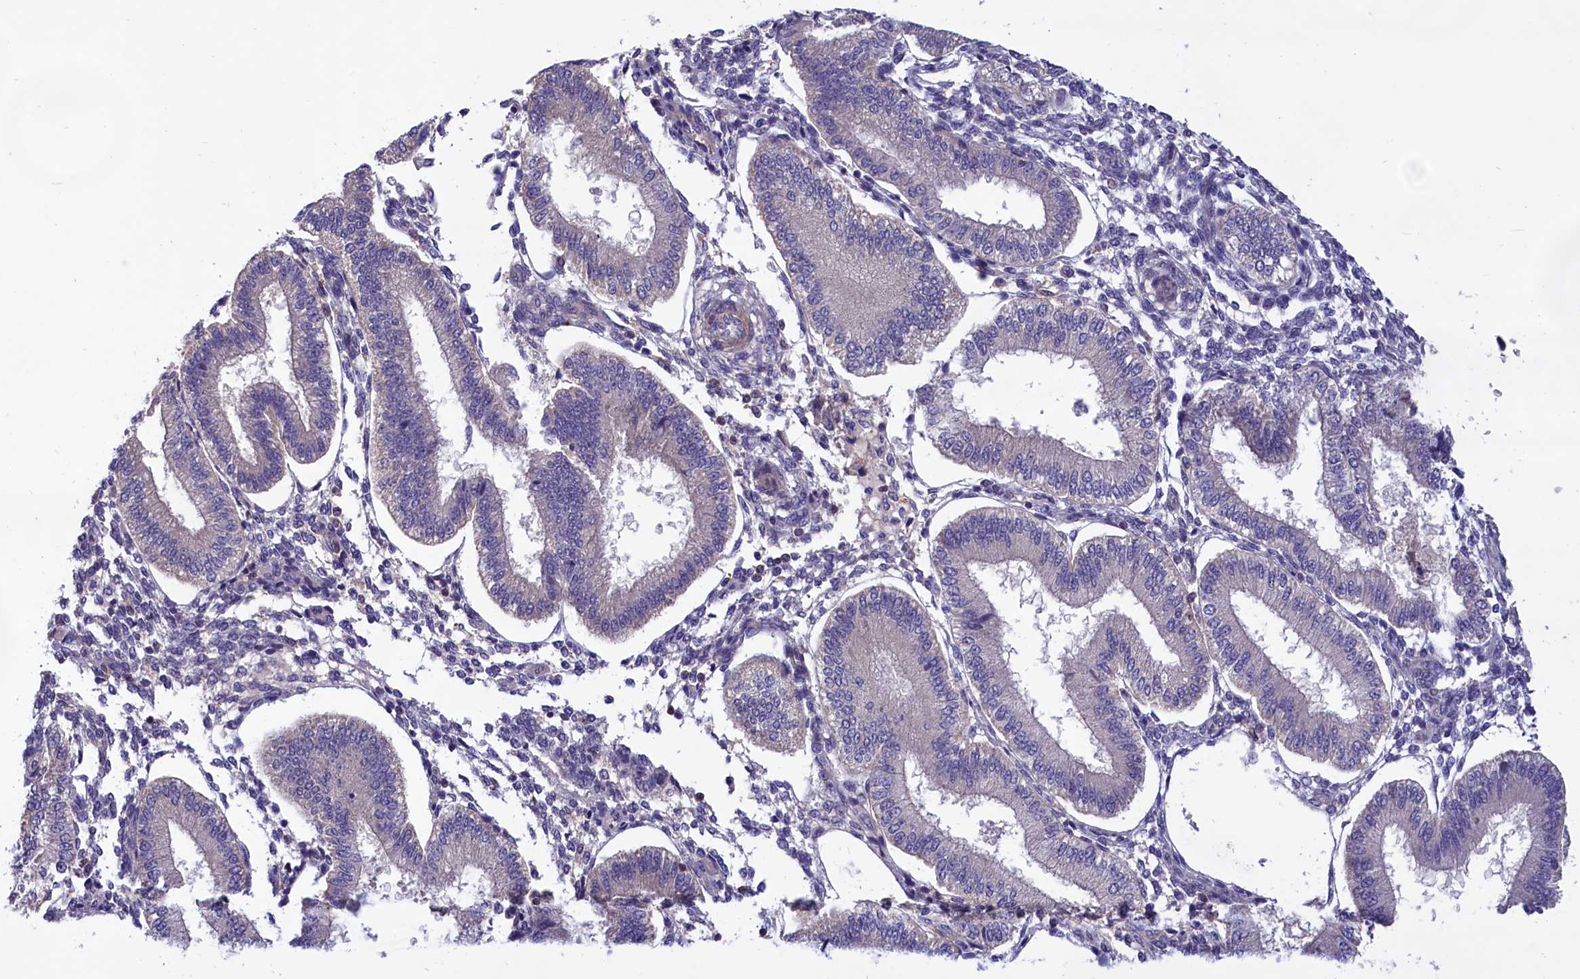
{"staining": {"intensity": "negative", "quantity": "none", "location": "none"}, "tissue": "endometrium", "cell_type": "Cells in endometrial stroma", "image_type": "normal", "snomed": [{"axis": "morphology", "description": "Normal tissue, NOS"}, {"axis": "topography", "description": "Endometrium"}], "caption": "This is a micrograph of immunohistochemistry (IHC) staining of benign endometrium, which shows no expression in cells in endometrial stroma.", "gene": "AMDHD2", "patient": {"sex": "female", "age": 39}}